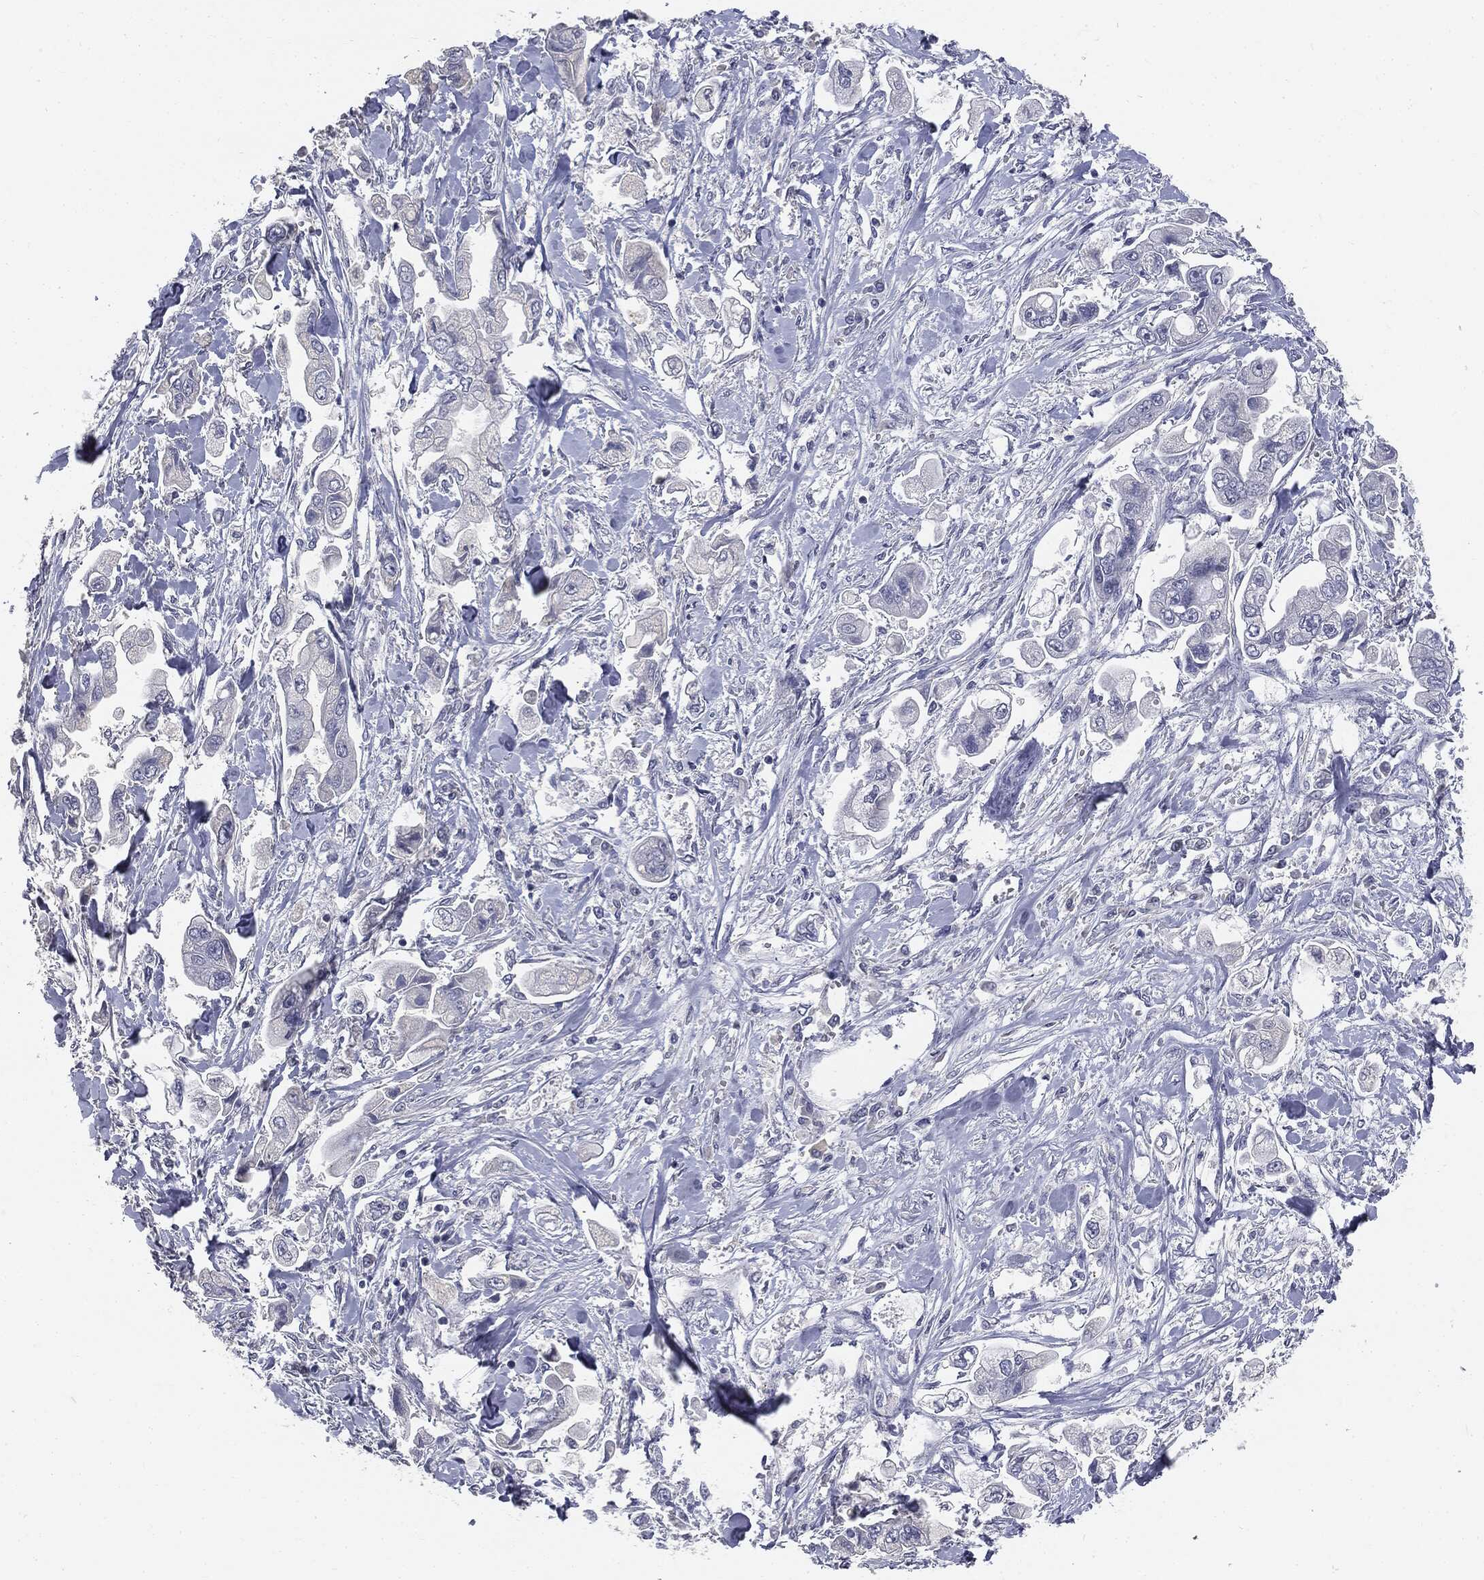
{"staining": {"intensity": "negative", "quantity": "none", "location": "none"}, "tissue": "stomach cancer", "cell_type": "Tumor cells", "image_type": "cancer", "snomed": [{"axis": "morphology", "description": "Adenocarcinoma, NOS"}, {"axis": "topography", "description": "Stomach"}], "caption": "Tumor cells show no significant positivity in adenocarcinoma (stomach). (Brightfield microscopy of DAB immunohistochemistry at high magnification).", "gene": "AFP", "patient": {"sex": "male", "age": 62}}